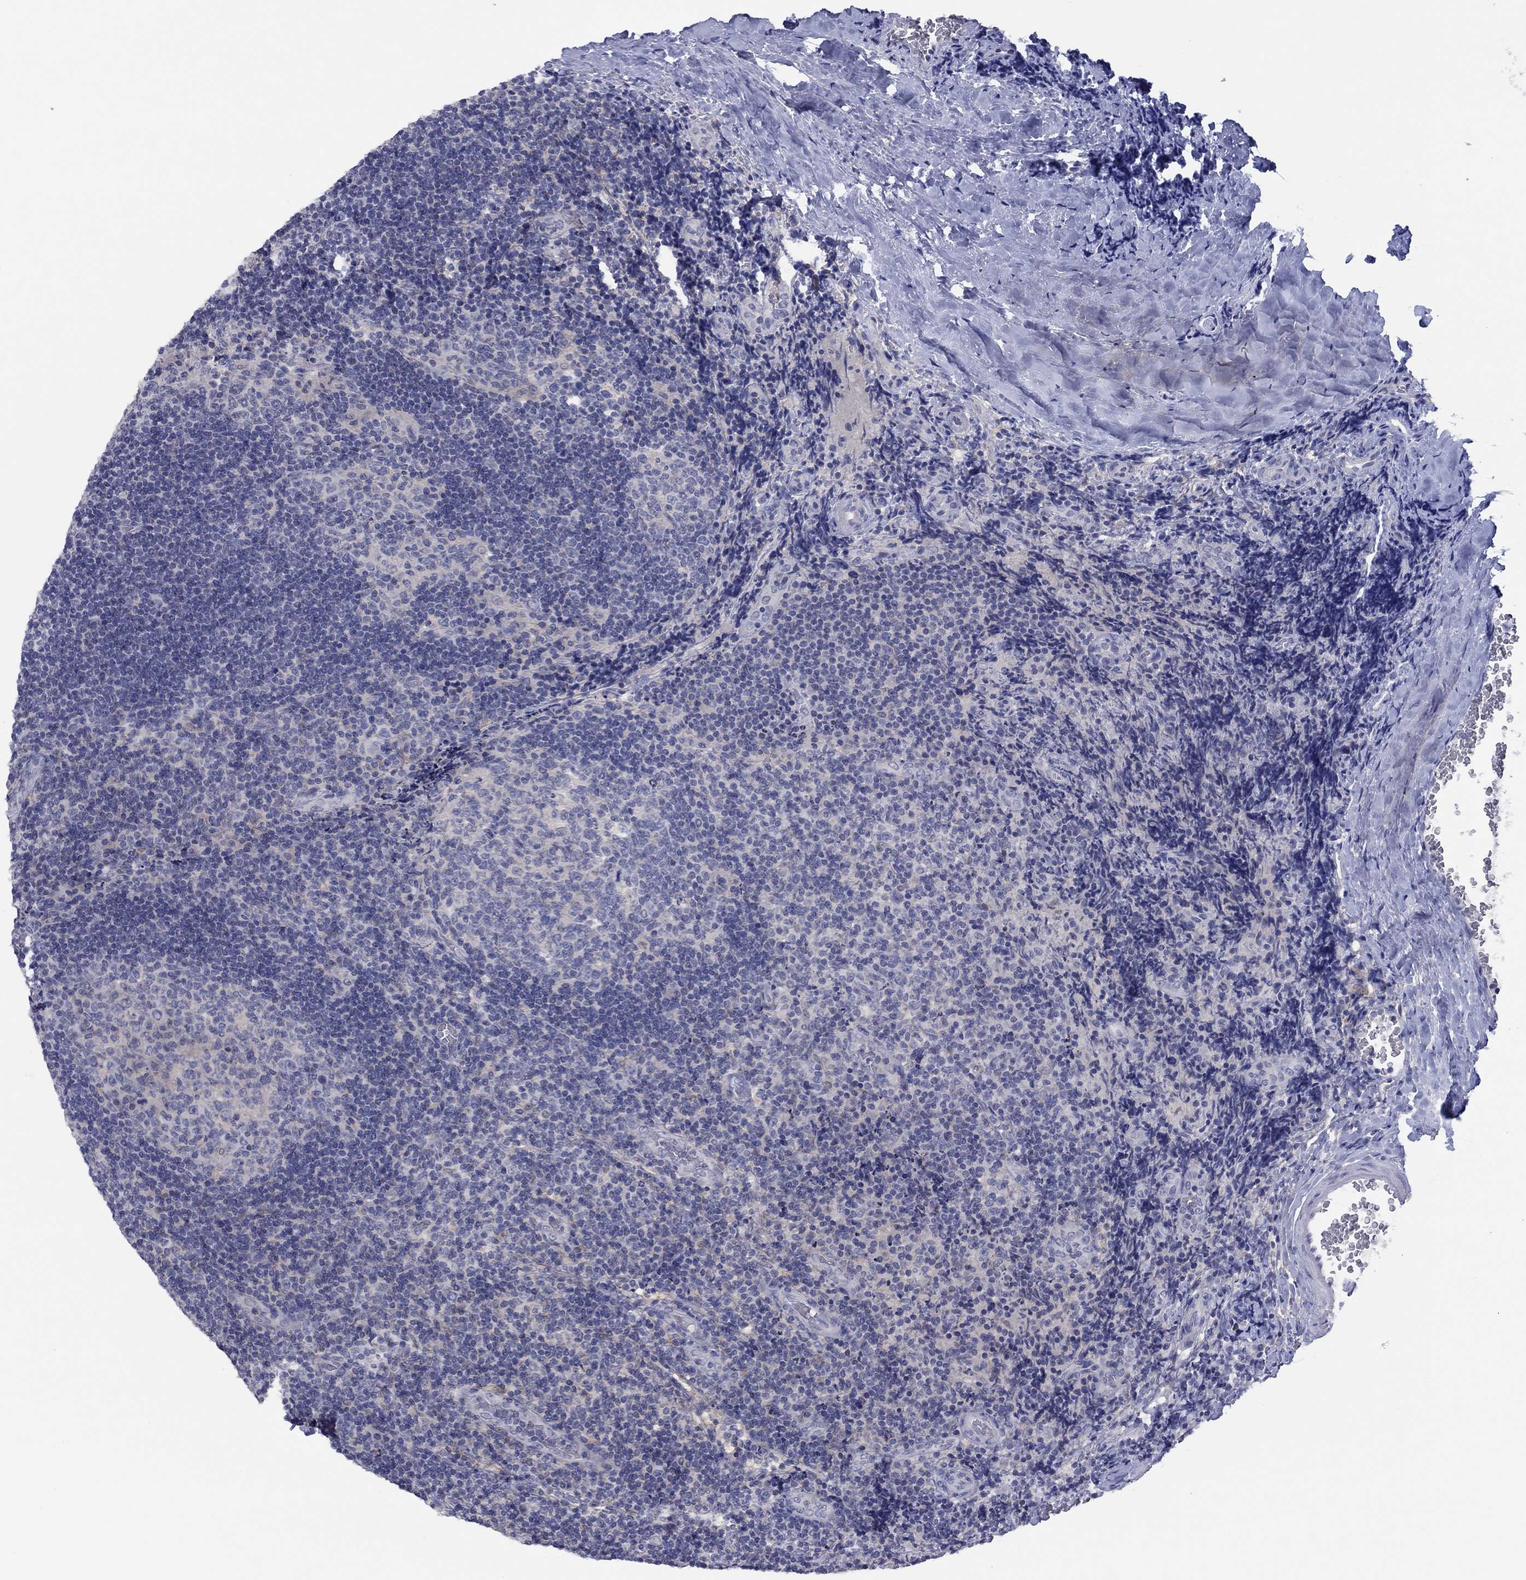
{"staining": {"intensity": "negative", "quantity": "none", "location": "none"}, "tissue": "tonsil", "cell_type": "Germinal center cells", "image_type": "normal", "snomed": [{"axis": "morphology", "description": "Normal tissue, NOS"}, {"axis": "topography", "description": "Tonsil"}], "caption": "This image is of normal tonsil stained with immunohistochemistry to label a protein in brown with the nuclei are counter-stained blue. There is no staining in germinal center cells. Brightfield microscopy of immunohistochemistry (IHC) stained with DAB (brown) and hematoxylin (blue), captured at high magnification.", "gene": "CYP2B6", "patient": {"sex": "male", "age": 17}}